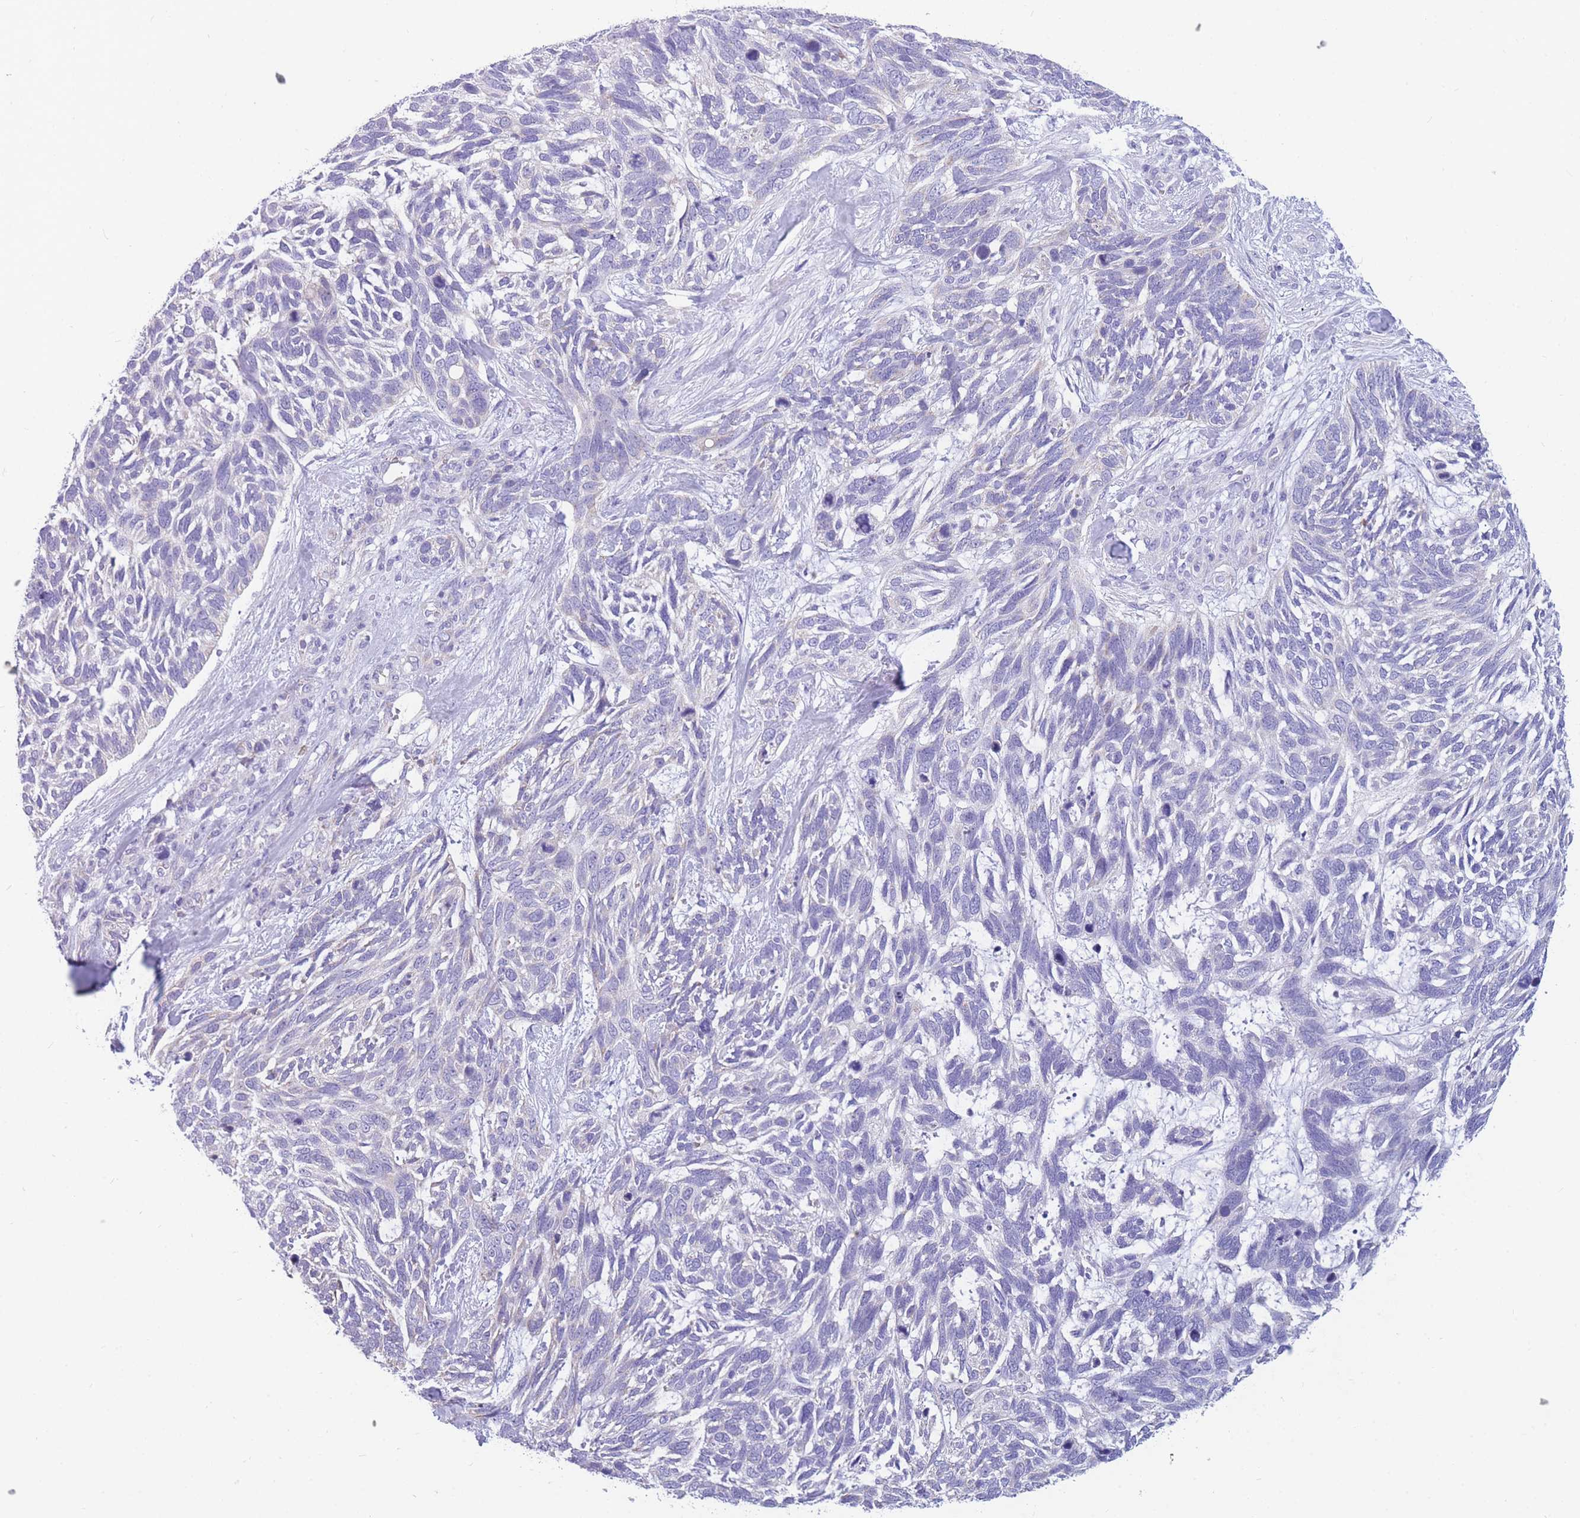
{"staining": {"intensity": "negative", "quantity": "none", "location": "none"}, "tissue": "skin cancer", "cell_type": "Tumor cells", "image_type": "cancer", "snomed": [{"axis": "morphology", "description": "Basal cell carcinoma"}, {"axis": "topography", "description": "Skin"}], "caption": "IHC histopathology image of basal cell carcinoma (skin) stained for a protein (brown), which shows no expression in tumor cells. Nuclei are stained in blue.", "gene": "DHRS11", "patient": {"sex": "male", "age": 88}}